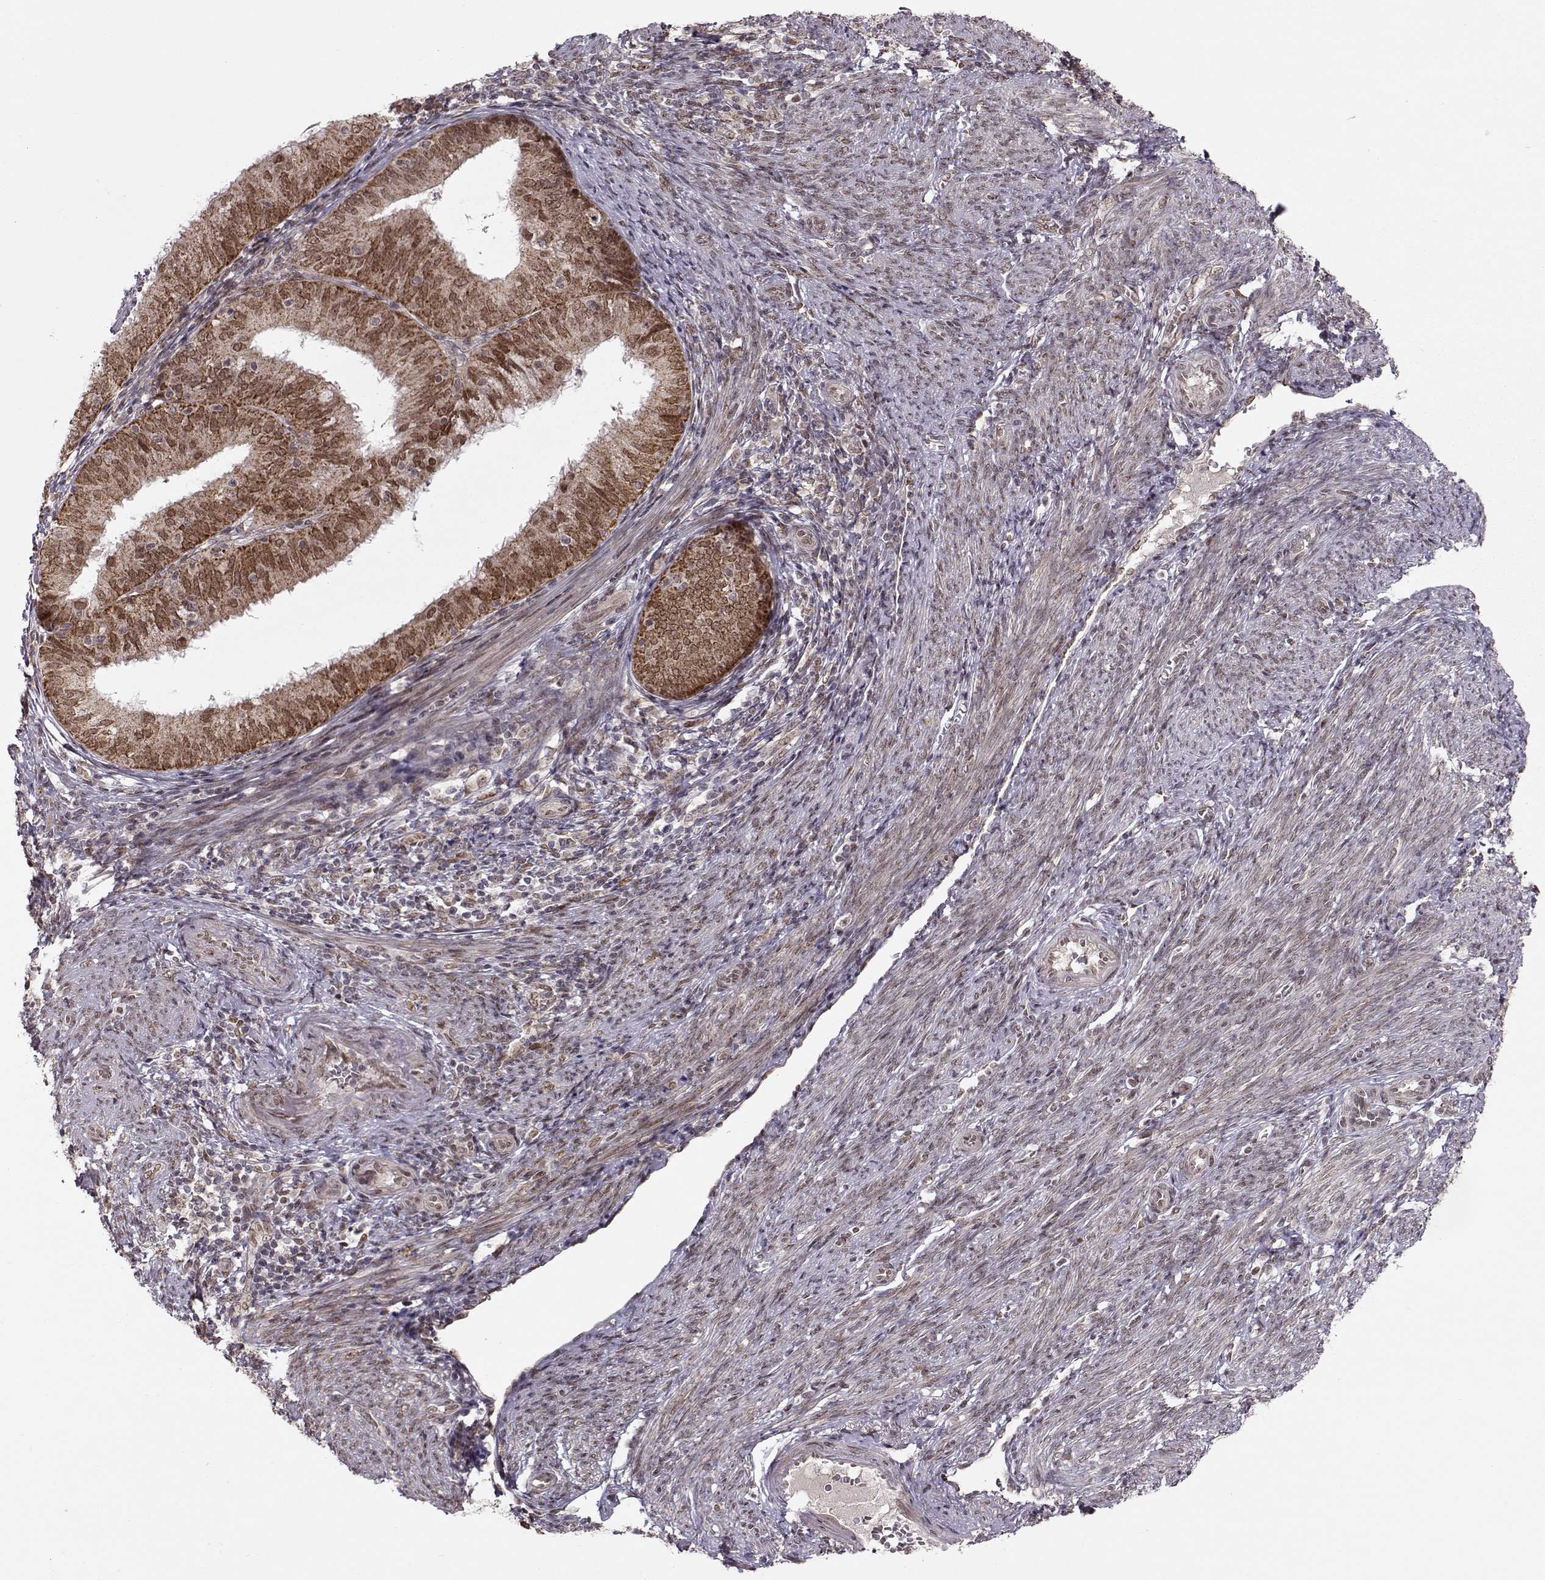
{"staining": {"intensity": "moderate", "quantity": ">75%", "location": "cytoplasmic/membranous,nuclear"}, "tissue": "endometrial cancer", "cell_type": "Tumor cells", "image_type": "cancer", "snomed": [{"axis": "morphology", "description": "Adenocarcinoma, NOS"}, {"axis": "topography", "description": "Endometrium"}], "caption": "High-magnification brightfield microscopy of endometrial cancer (adenocarcinoma) stained with DAB (3,3'-diaminobenzidine) (brown) and counterstained with hematoxylin (blue). tumor cells exhibit moderate cytoplasmic/membranous and nuclear positivity is identified in approximately>75% of cells.", "gene": "RAI1", "patient": {"sex": "female", "age": 57}}